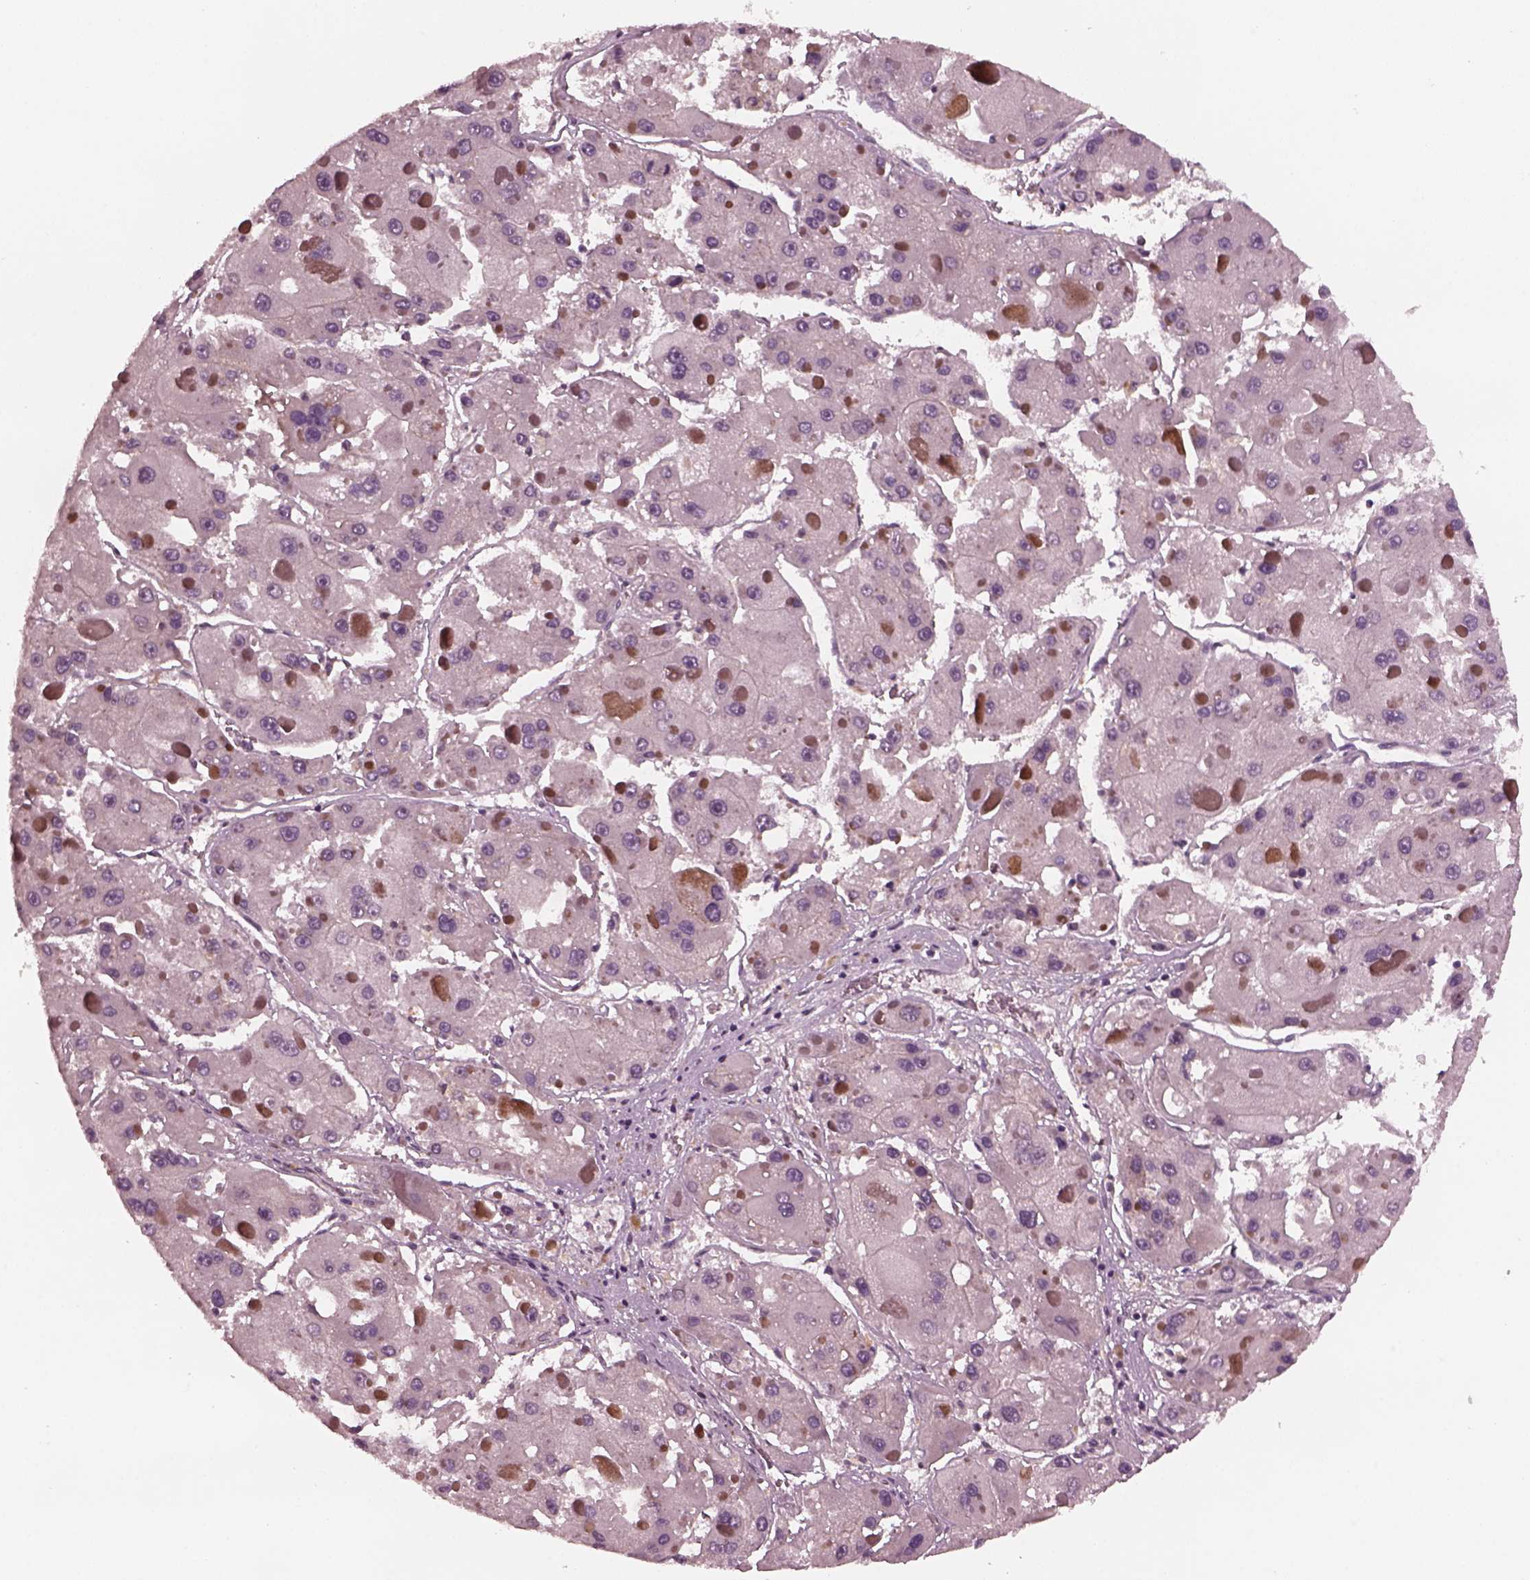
{"staining": {"intensity": "negative", "quantity": "none", "location": "none"}, "tissue": "liver cancer", "cell_type": "Tumor cells", "image_type": "cancer", "snomed": [{"axis": "morphology", "description": "Carcinoma, Hepatocellular, NOS"}, {"axis": "topography", "description": "Liver"}], "caption": "This is an immunohistochemistry micrograph of human liver cancer (hepatocellular carcinoma). There is no positivity in tumor cells.", "gene": "TUBG1", "patient": {"sex": "female", "age": 73}}